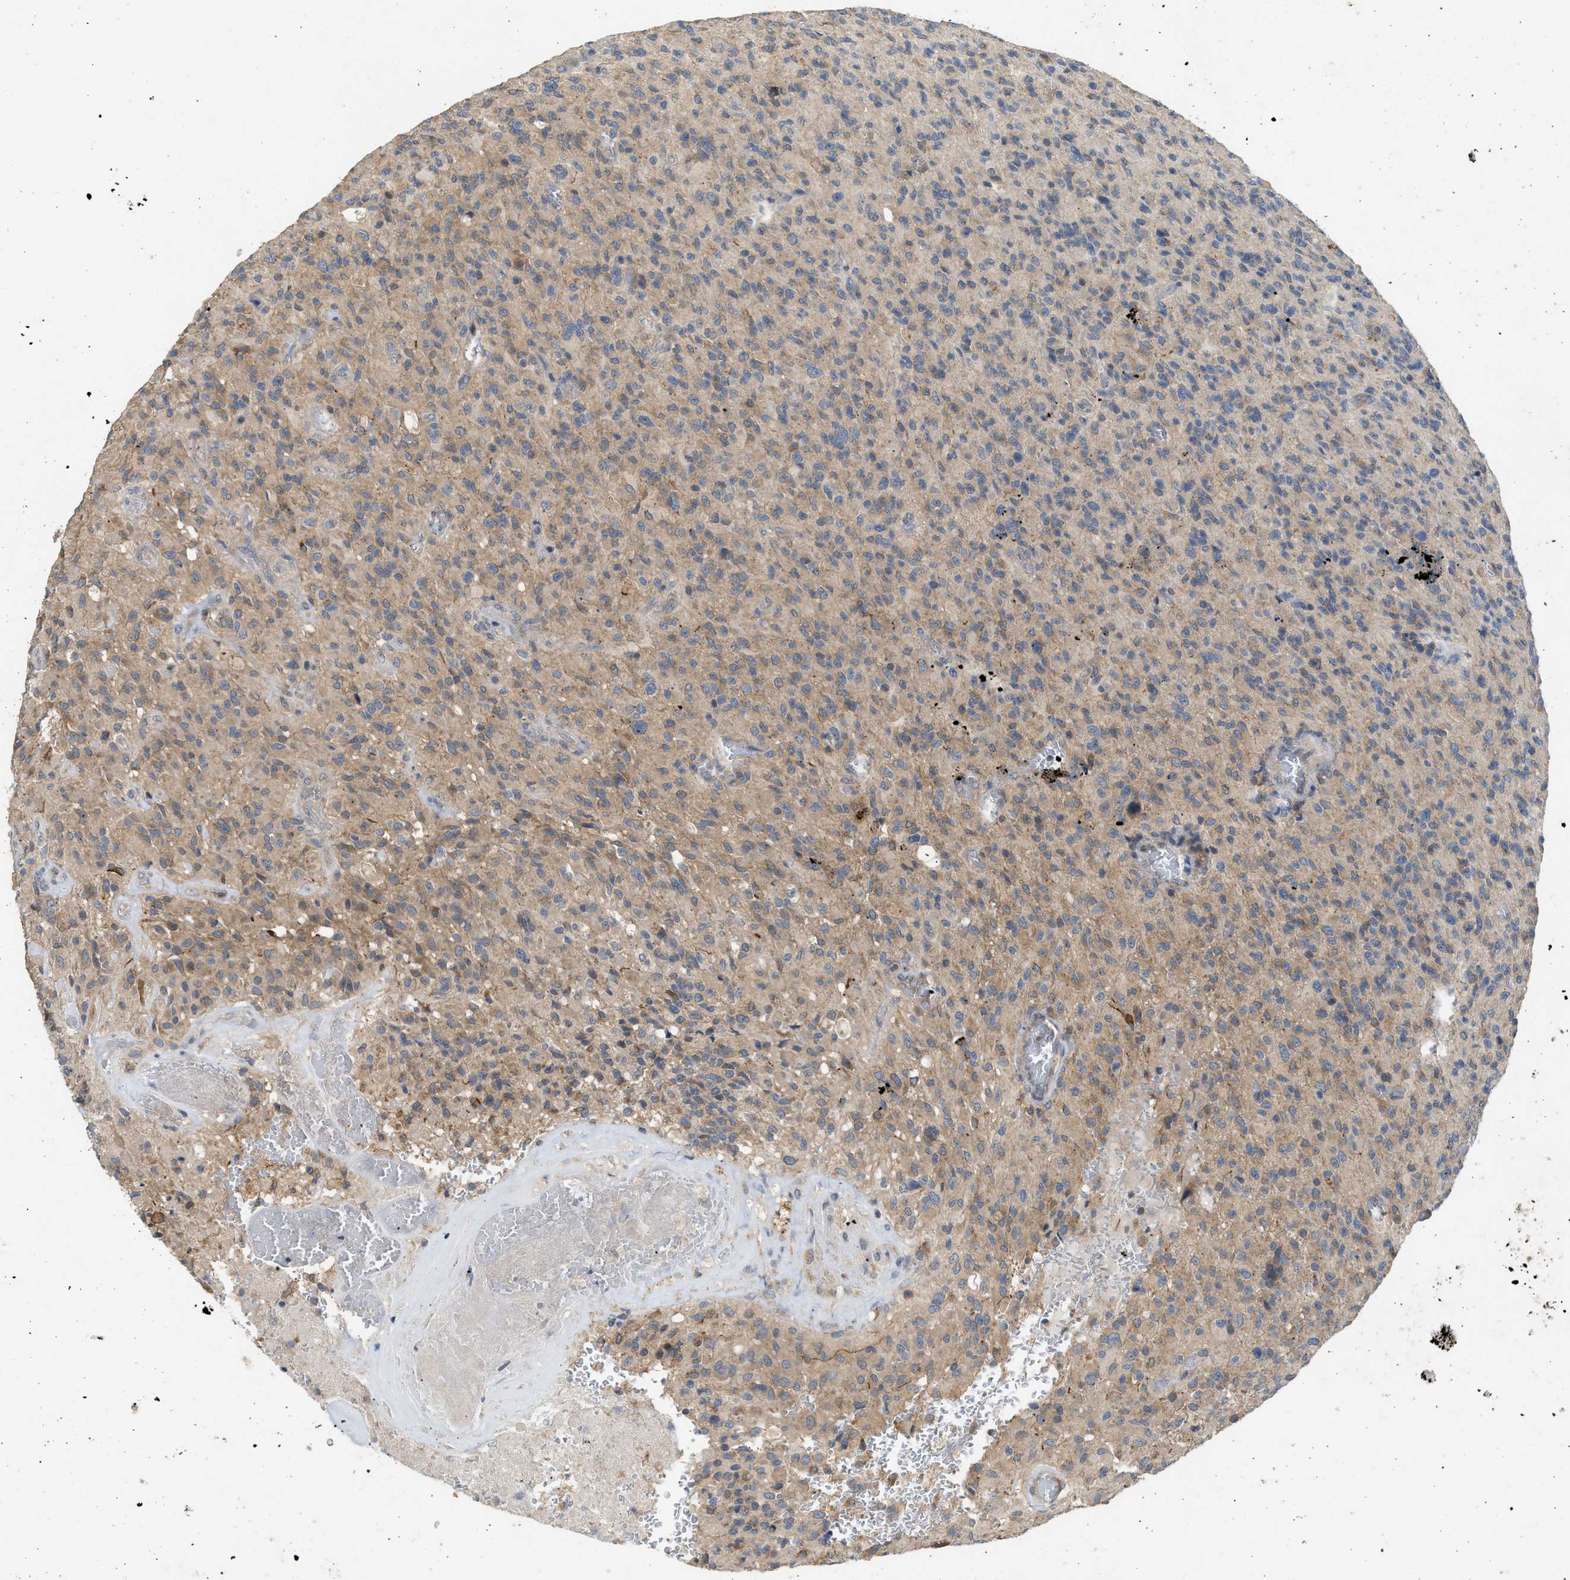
{"staining": {"intensity": "moderate", "quantity": ">75%", "location": "cytoplasmic/membranous"}, "tissue": "glioma", "cell_type": "Tumor cells", "image_type": "cancer", "snomed": [{"axis": "morphology", "description": "Glioma, malignant, High grade"}, {"axis": "topography", "description": "Brain"}], "caption": "Human malignant glioma (high-grade) stained with a protein marker reveals moderate staining in tumor cells.", "gene": "CYP1A1", "patient": {"sex": "male", "age": 71}}